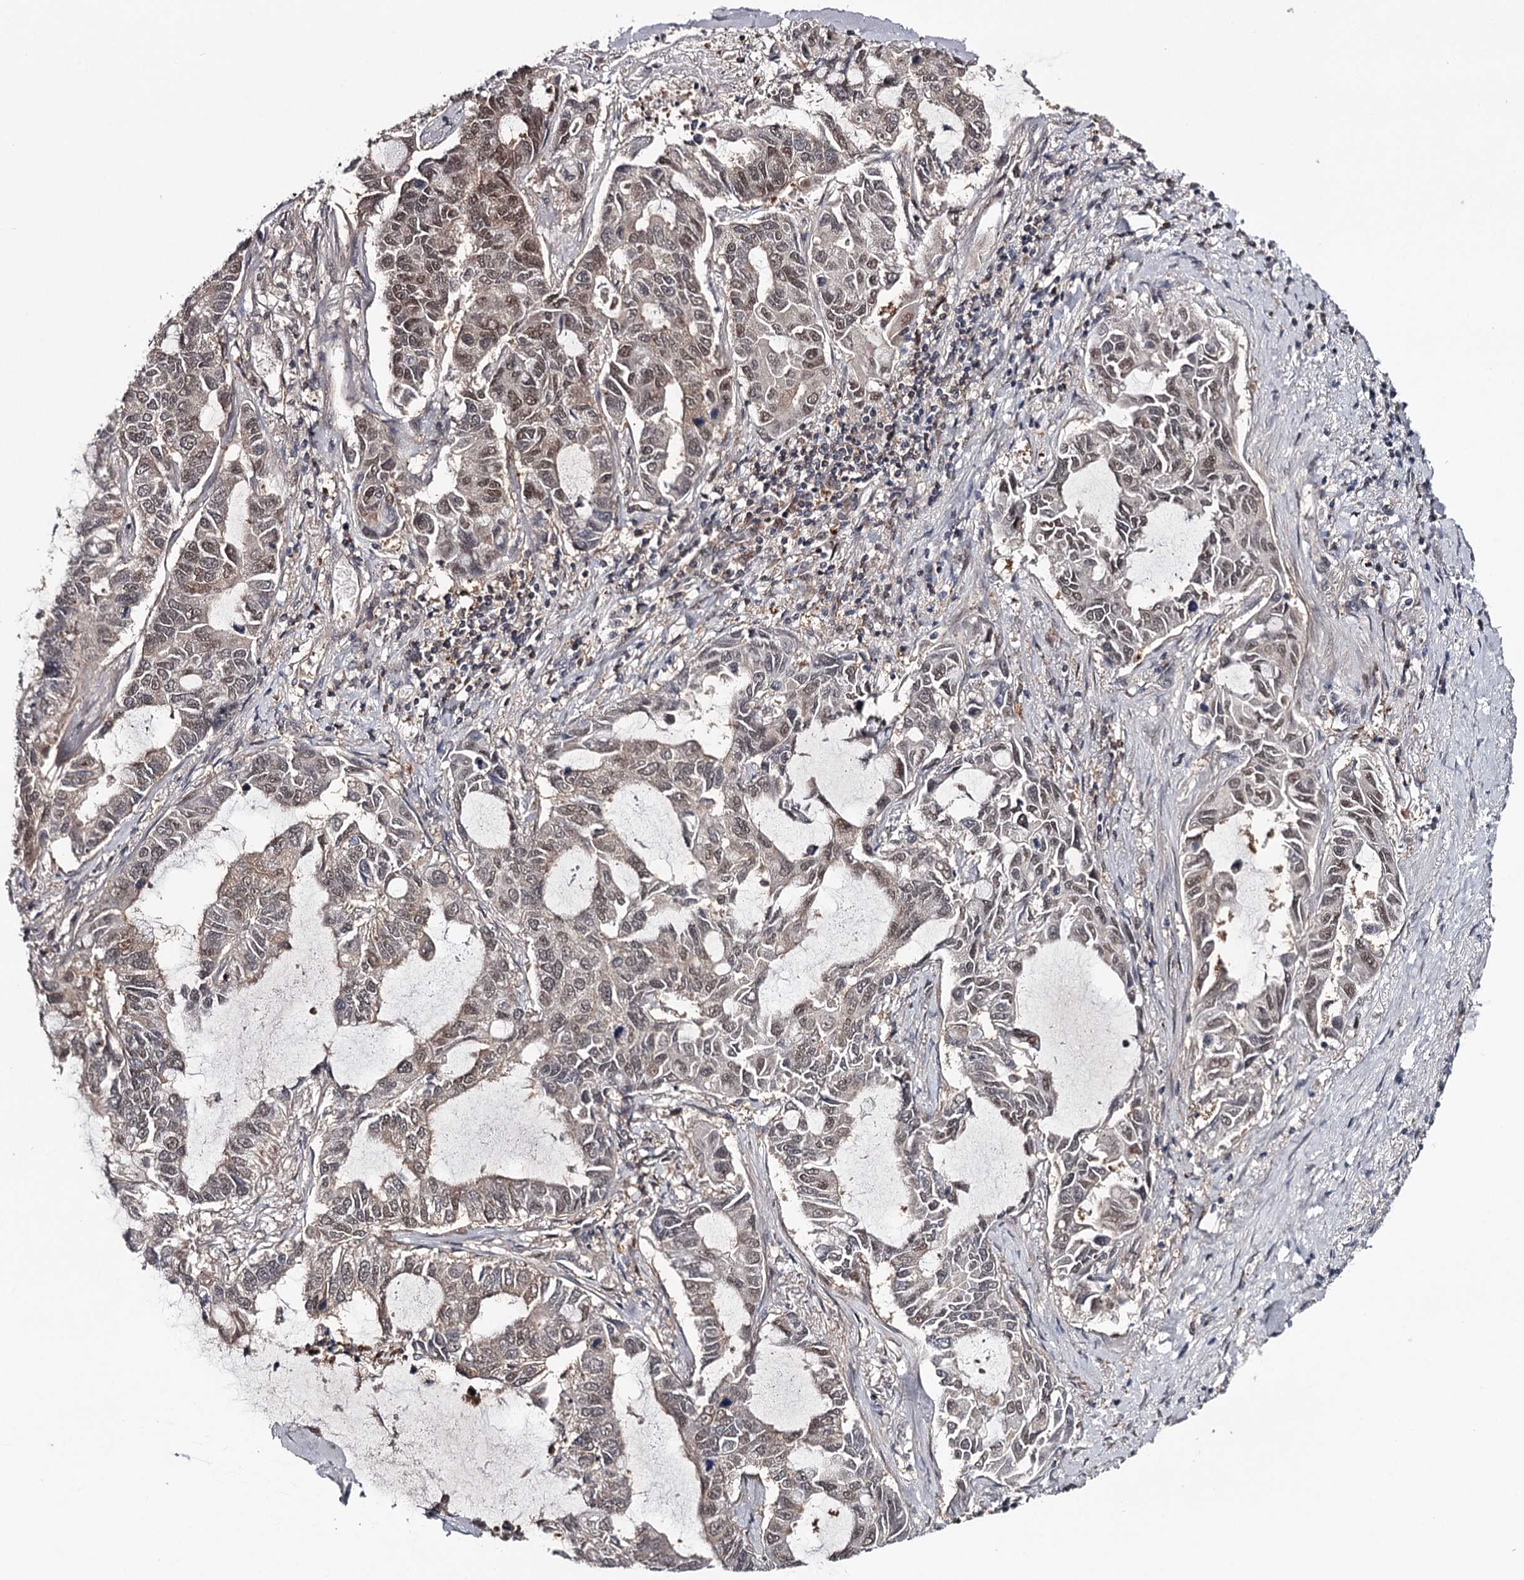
{"staining": {"intensity": "weak", "quantity": "<25%", "location": "nuclear"}, "tissue": "lung cancer", "cell_type": "Tumor cells", "image_type": "cancer", "snomed": [{"axis": "morphology", "description": "Adenocarcinoma, NOS"}, {"axis": "topography", "description": "Lung"}], "caption": "The IHC photomicrograph has no significant staining in tumor cells of adenocarcinoma (lung) tissue. (DAB (3,3'-diaminobenzidine) IHC, high magnification).", "gene": "GTSF1", "patient": {"sex": "male", "age": 64}}